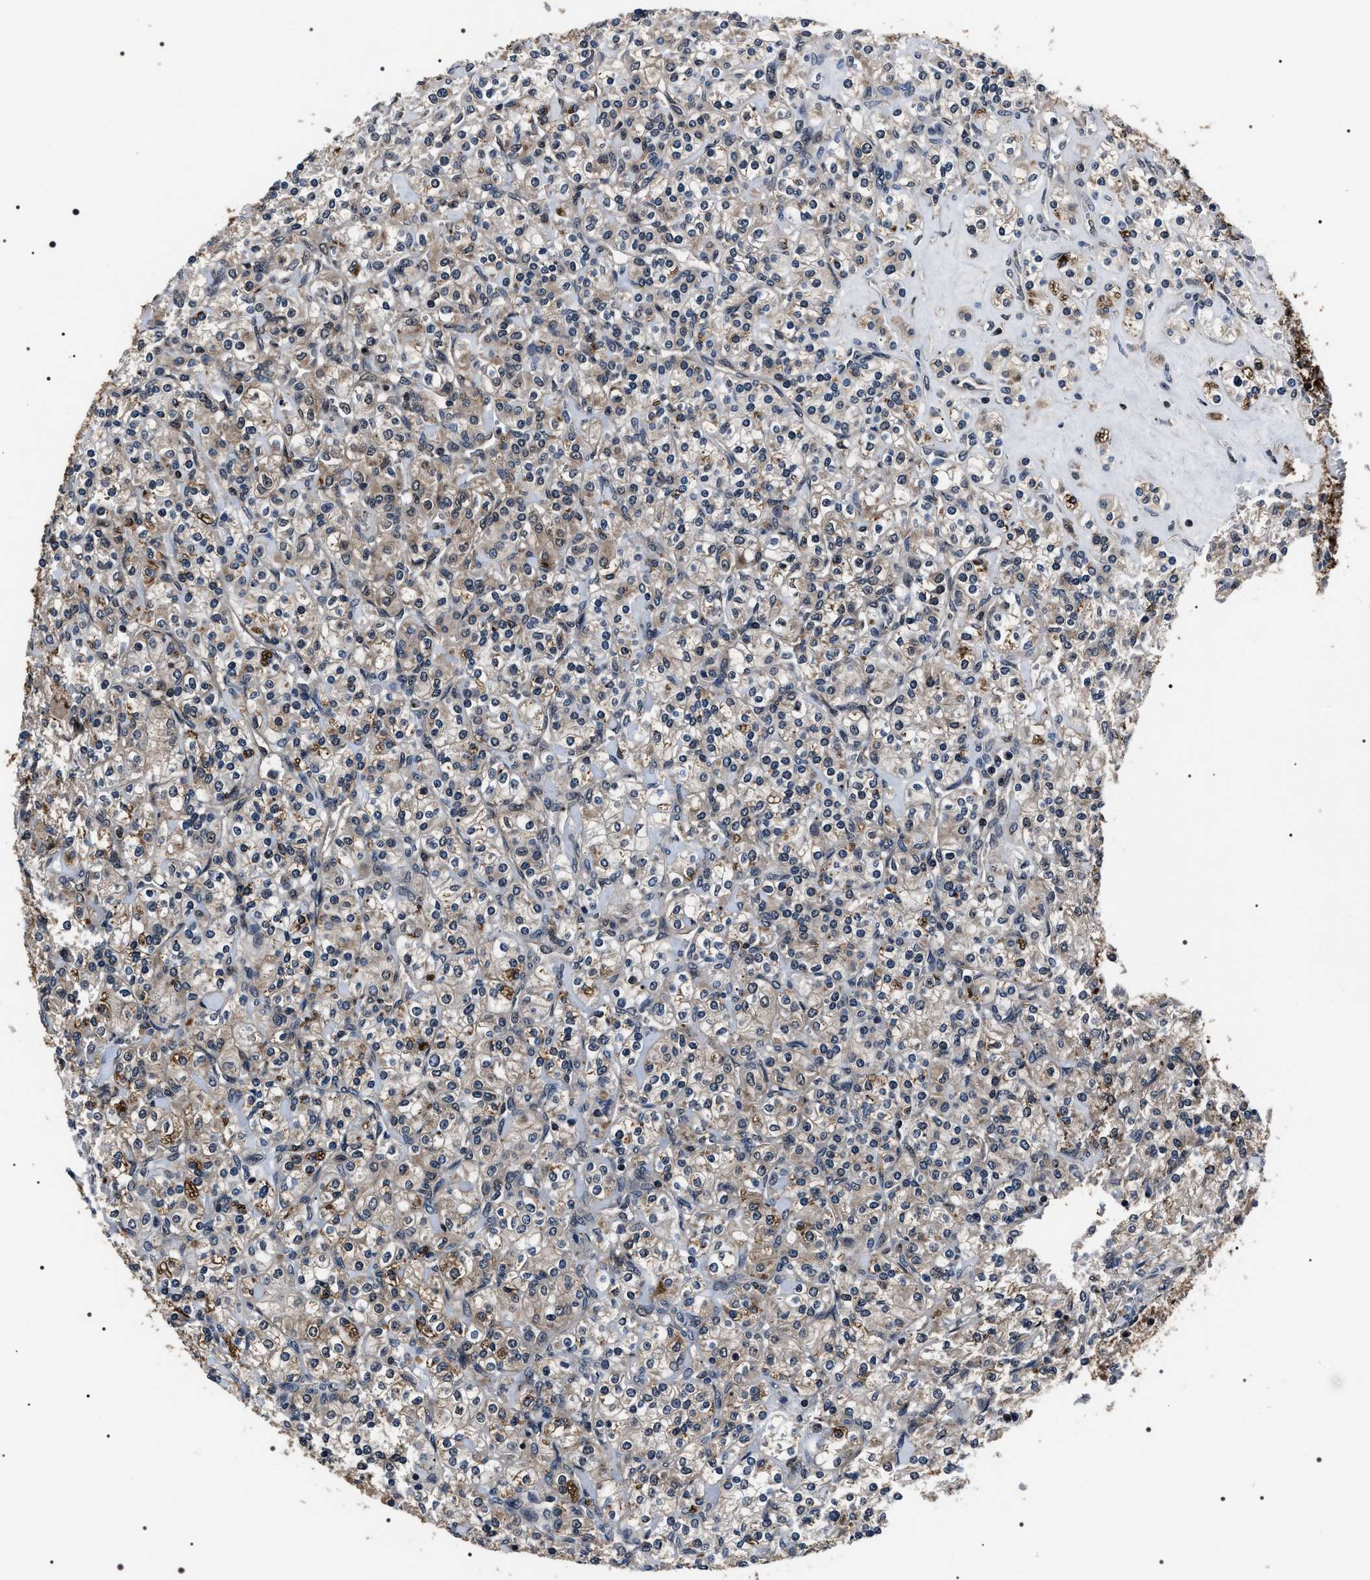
{"staining": {"intensity": "moderate", "quantity": "<25%", "location": "cytoplasmic/membranous"}, "tissue": "renal cancer", "cell_type": "Tumor cells", "image_type": "cancer", "snomed": [{"axis": "morphology", "description": "Adenocarcinoma, NOS"}, {"axis": "topography", "description": "Kidney"}], "caption": "Tumor cells demonstrate low levels of moderate cytoplasmic/membranous positivity in approximately <25% of cells in human renal adenocarcinoma.", "gene": "SIPA1", "patient": {"sex": "male", "age": 77}}